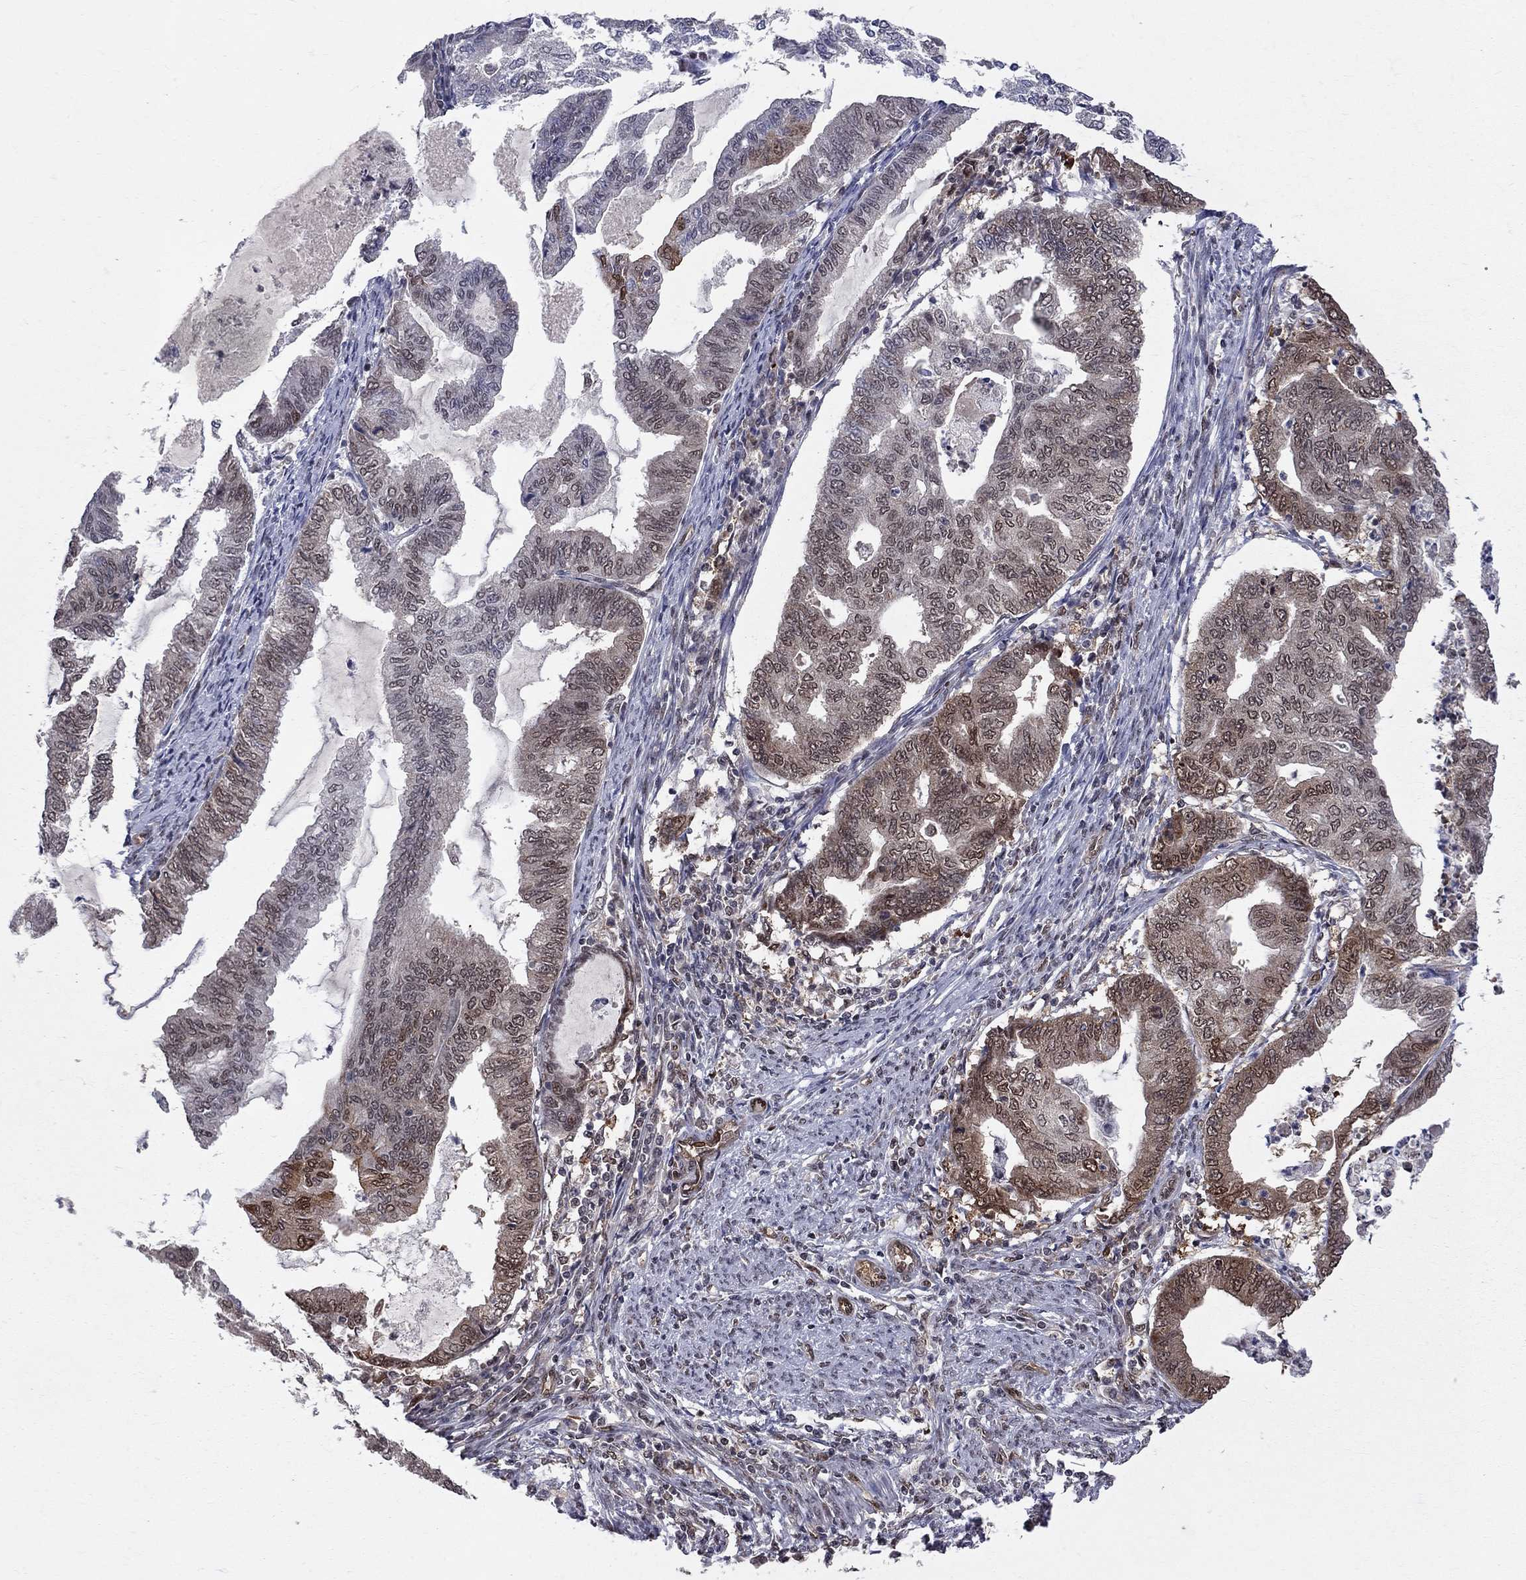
{"staining": {"intensity": "strong", "quantity": "<25%", "location": "cytoplasmic/membranous,nuclear"}, "tissue": "endometrial cancer", "cell_type": "Tumor cells", "image_type": "cancer", "snomed": [{"axis": "morphology", "description": "Adenocarcinoma, NOS"}, {"axis": "topography", "description": "Endometrium"}], "caption": "Tumor cells display strong cytoplasmic/membranous and nuclear staining in about <25% of cells in endometrial cancer (adenocarcinoma). (brown staining indicates protein expression, while blue staining denotes nuclei).", "gene": "SAP30L", "patient": {"sex": "female", "age": 79}}